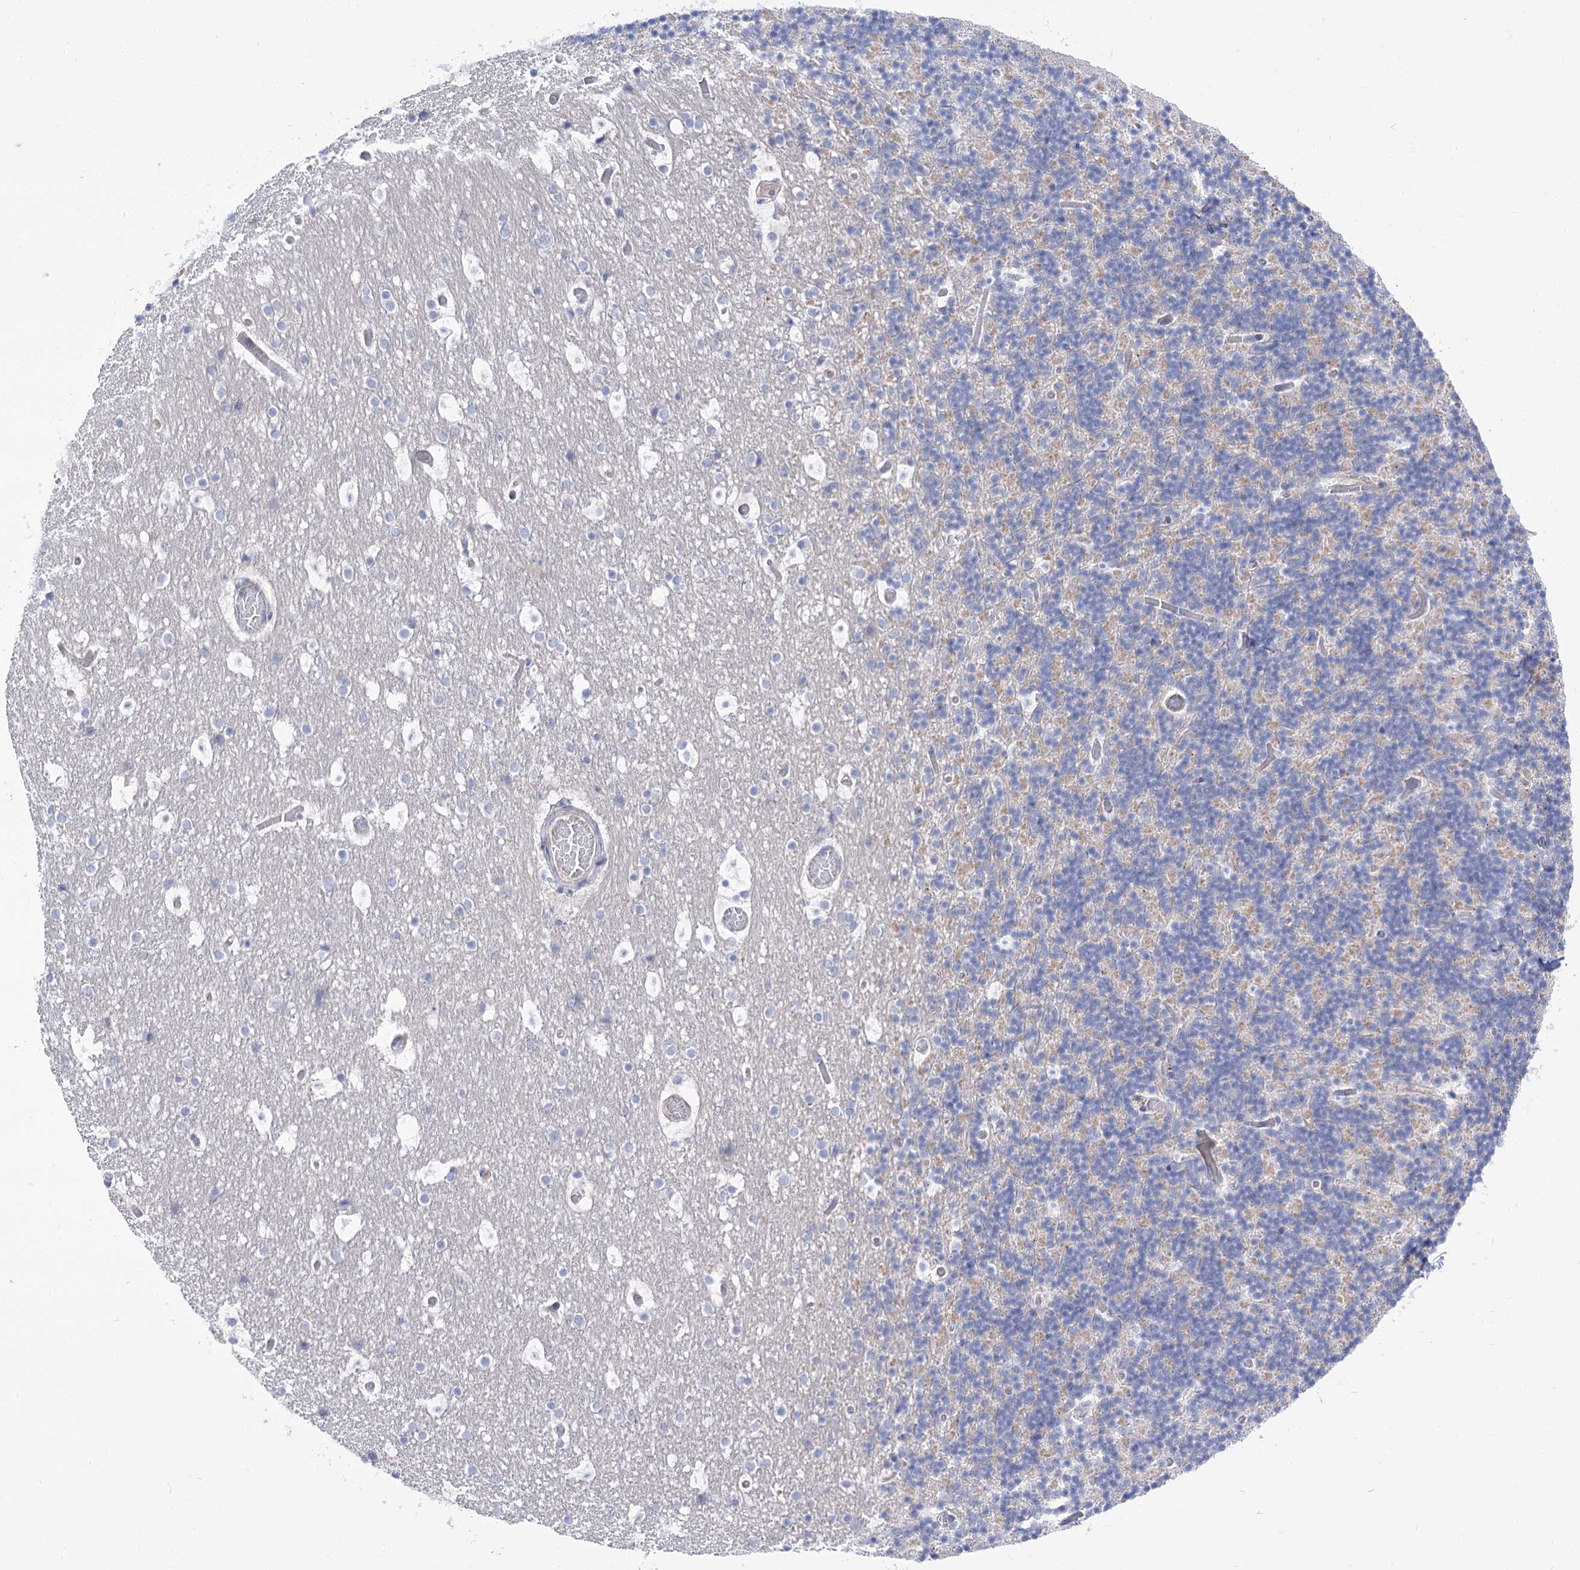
{"staining": {"intensity": "weak", "quantity": "<25%", "location": "cytoplasmic/membranous"}, "tissue": "cerebellum", "cell_type": "Cells in granular layer", "image_type": "normal", "snomed": [{"axis": "morphology", "description": "Normal tissue, NOS"}, {"axis": "topography", "description": "Cerebellum"}], "caption": "This is an immunohistochemistry (IHC) micrograph of benign cerebellum. There is no staining in cells in granular layer.", "gene": "HELT", "patient": {"sex": "male", "age": 57}}